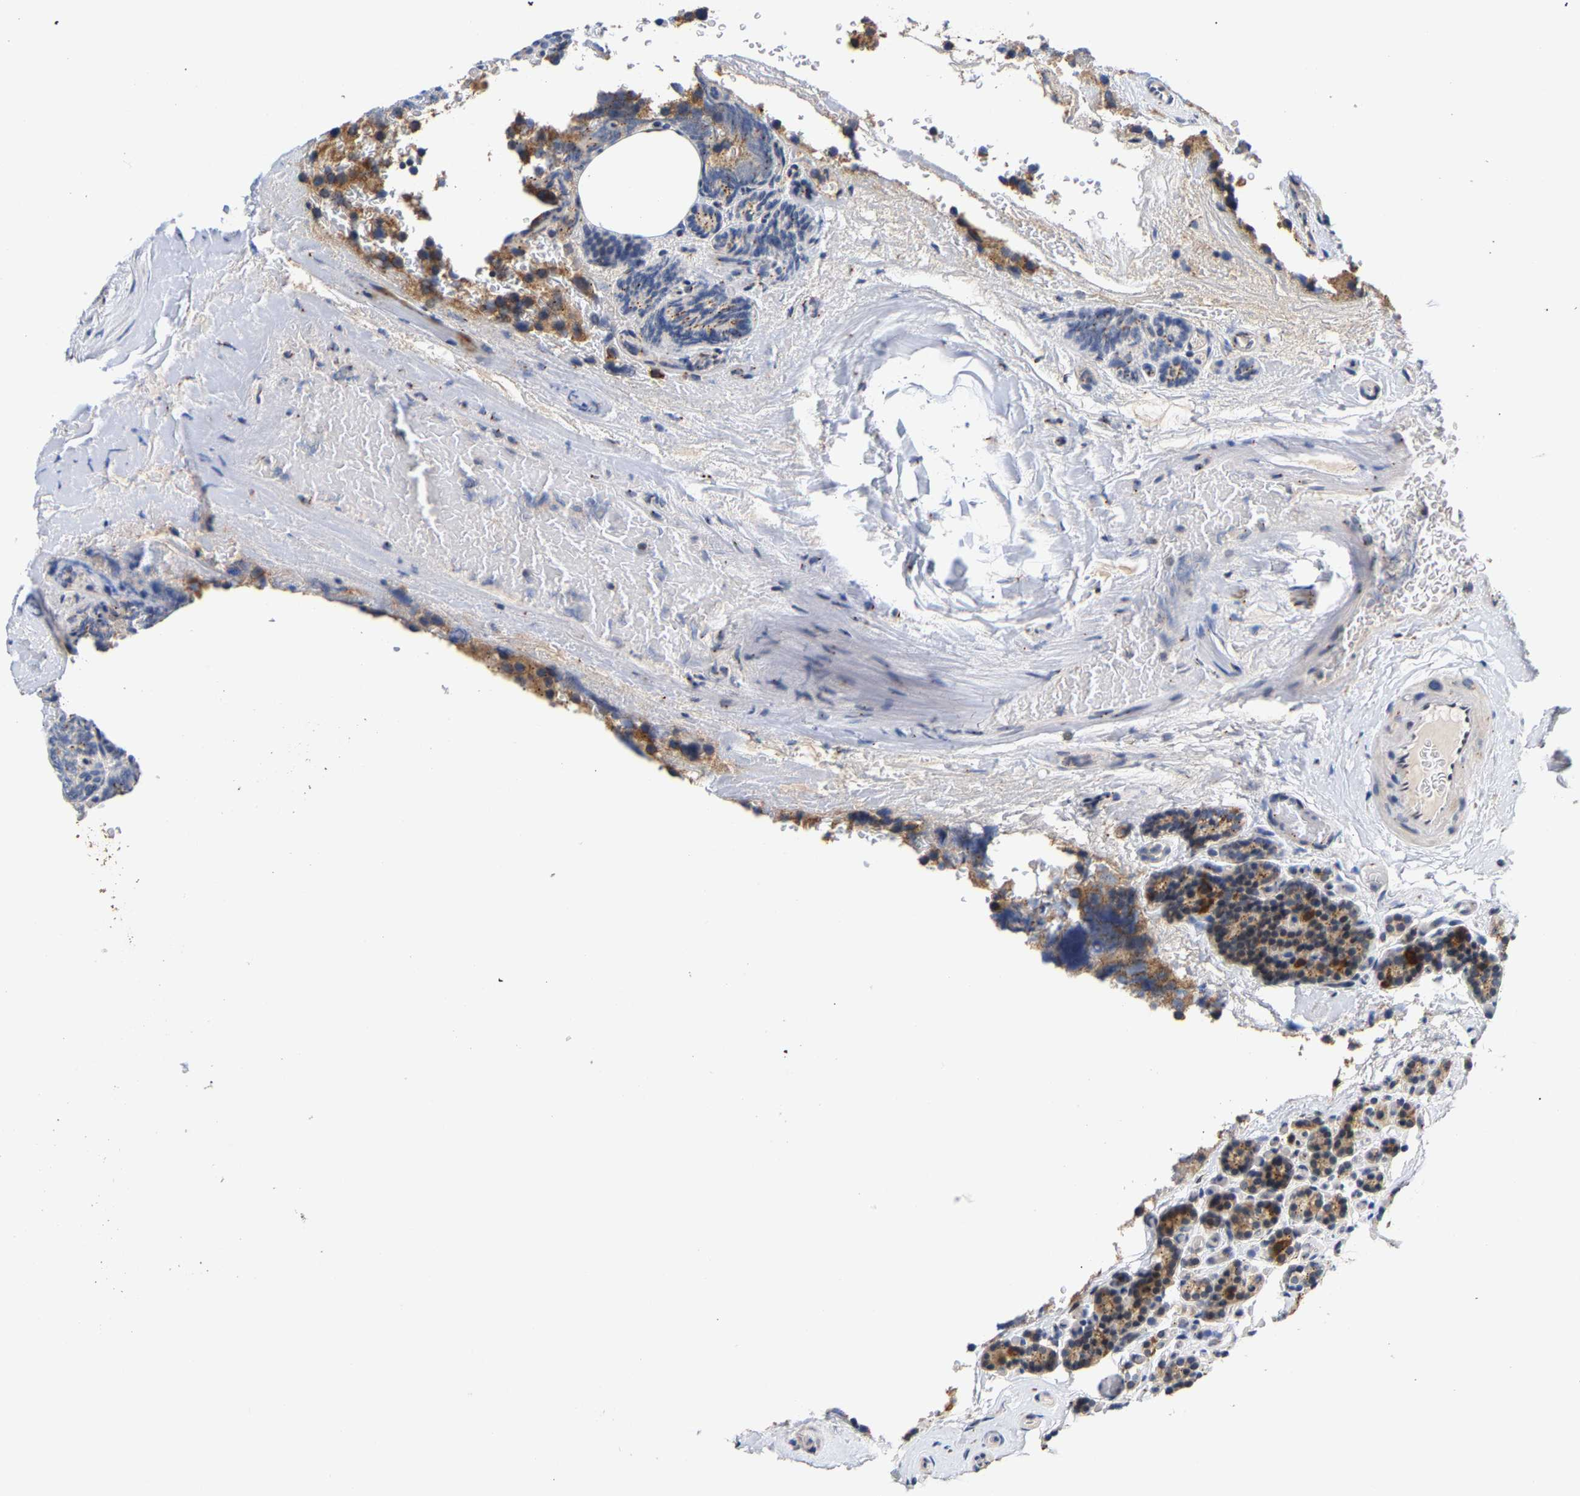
{"staining": {"intensity": "moderate", "quantity": ">75%", "location": "cytoplasmic/membranous"}, "tissue": "parathyroid gland", "cell_type": "Glandular cells", "image_type": "normal", "snomed": [{"axis": "morphology", "description": "Normal tissue, NOS"}, {"axis": "morphology", "description": "Adenoma, NOS"}, {"axis": "topography", "description": "Parathyroid gland"}], "caption": "High-magnification brightfield microscopy of unremarkable parathyroid gland stained with DAB (3,3'-diaminobenzidine) (brown) and counterstained with hematoxylin (blue). glandular cells exhibit moderate cytoplasmic/membranous positivity is identified in about>75% of cells.", "gene": "PCNT", "patient": {"sex": "female", "age": 51}}